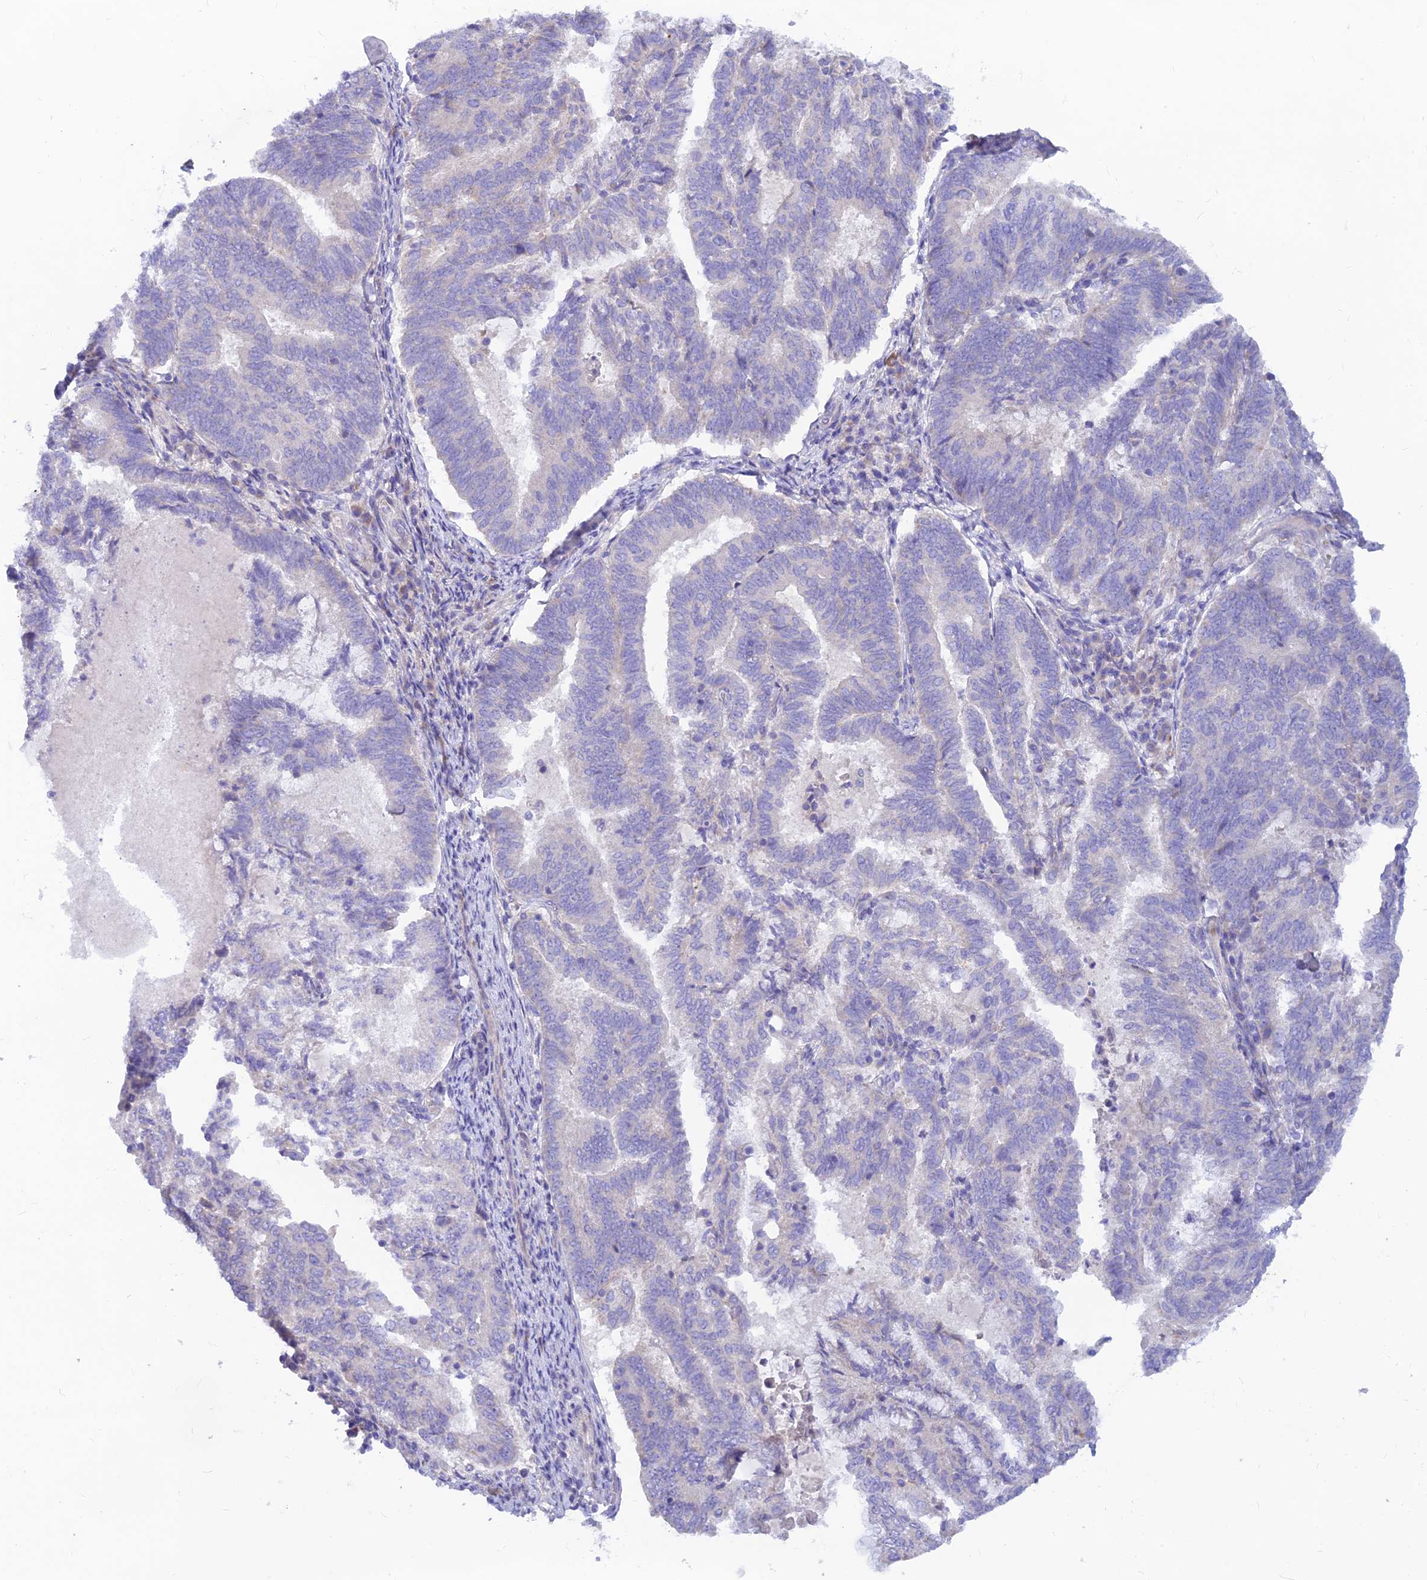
{"staining": {"intensity": "negative", "quantity": "none", "location": "none"}, "tissue": "endometrial cancer", "cell_type": "Tumor cells", "image_type": "cancer", "snomed": [{"axis": "morphology", "description": "Adenocarcinoma, NOS"}, {"axis": "topography", "description": "Endometrium"}], "caption": "Tumor cells show no significant protein staining in endometrial cancer.", "gene": "TMEM30B", "patient": {"sex": "female", "age": 80}}